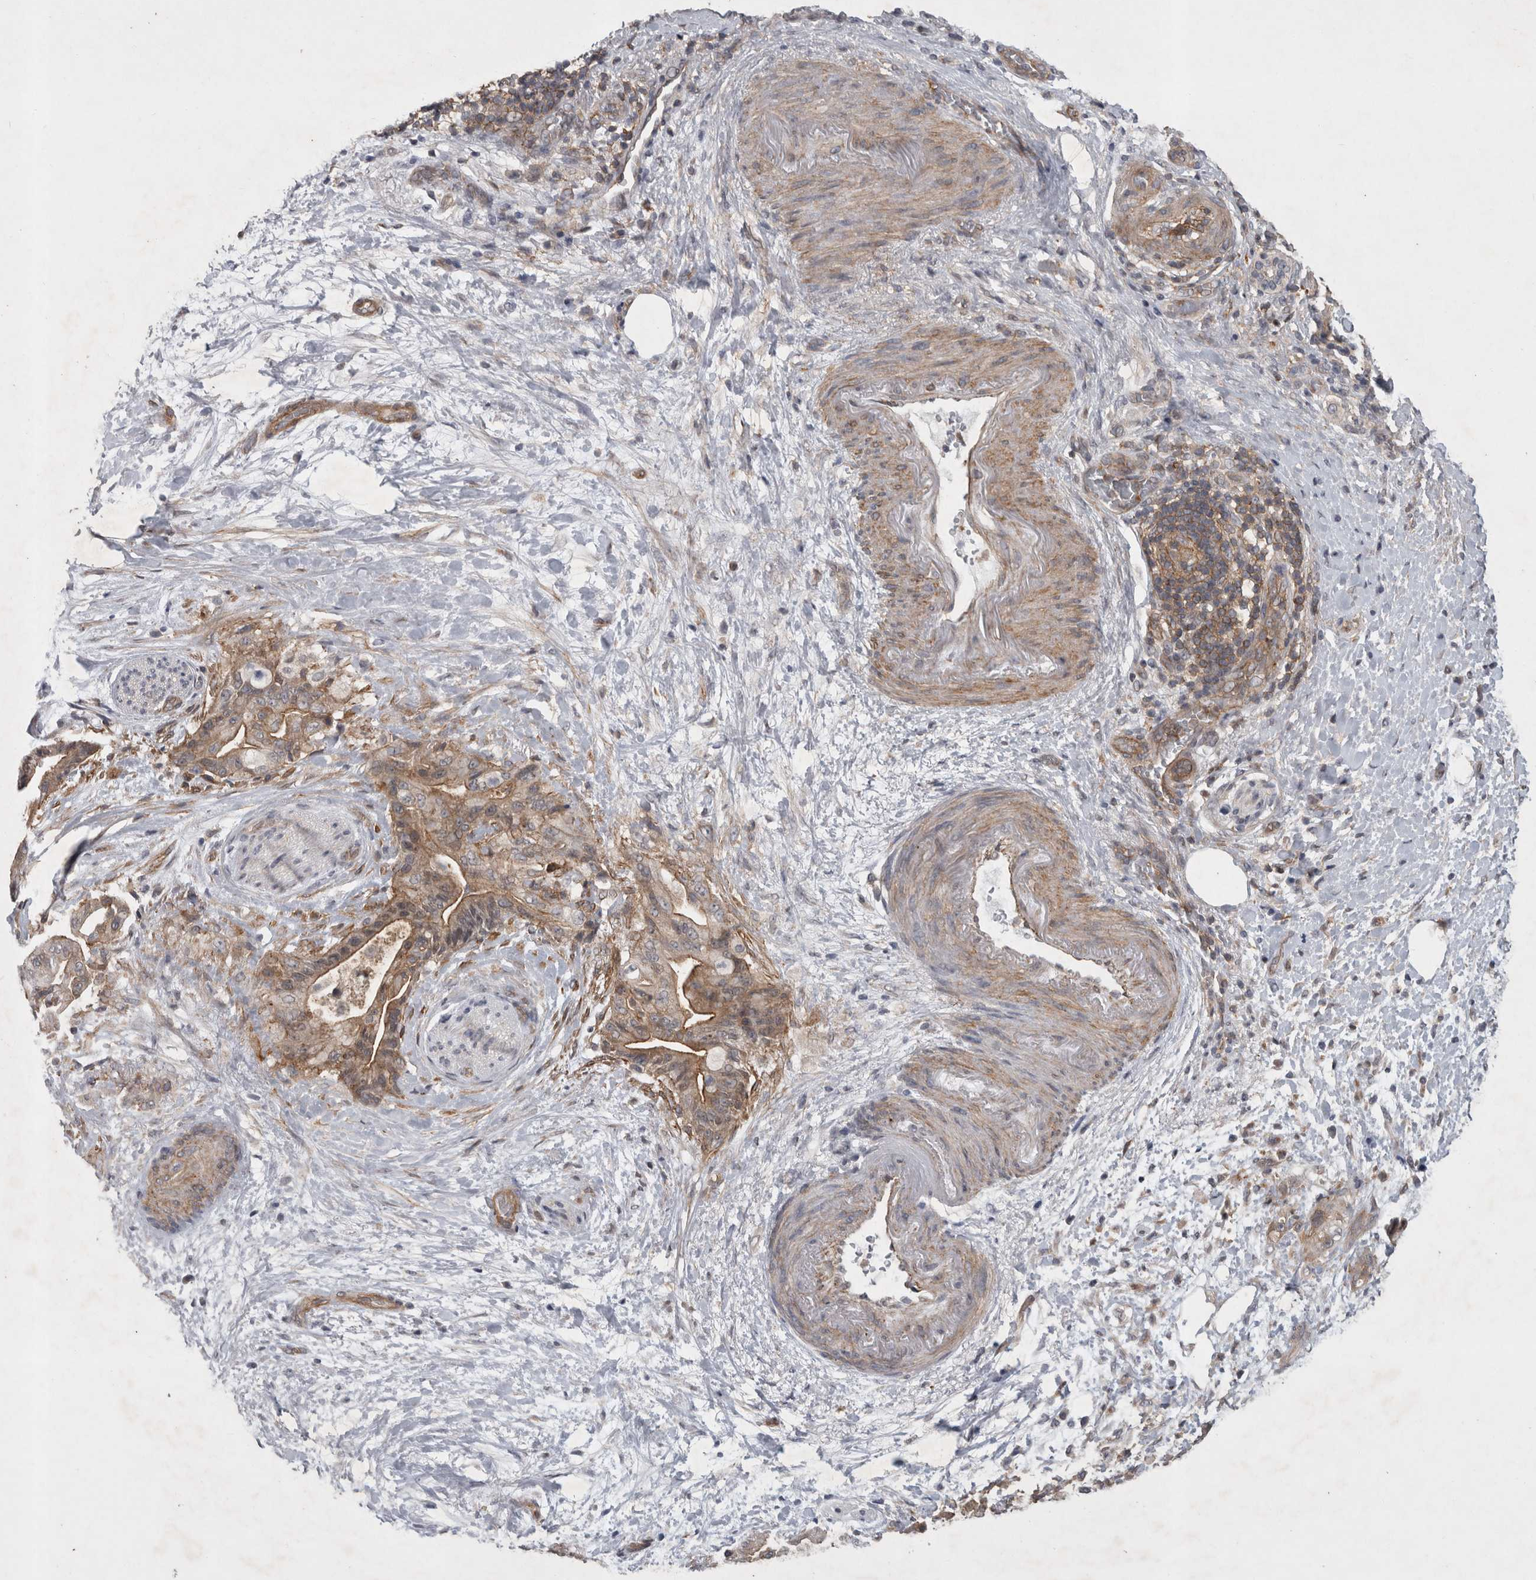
{"staining": {"intensity": "moderate", "quantity": "25%-75%", "location": "cytoplasmic/membranous"}, "tissue": "pancreatic cancer", "cell_type": "Tumor cells", "image_type": "cancer", "snomed": [{"axis": "morphology", "description": "Adenocarcinoma, NOS"}, {"axis": "topography", "description": "Pancreas"}], "caption": "High-magnification brightfield microscopy of pancreatic cancer stained with DAB (brown) and counterstained with hematoxylin (blue). tumor cells exhibit moderate cytoplasmic/membranous positivity is present in about25%-75% of cells.", "gene": "SPATA48", "patient": {"sex": "male", "age": 59}}